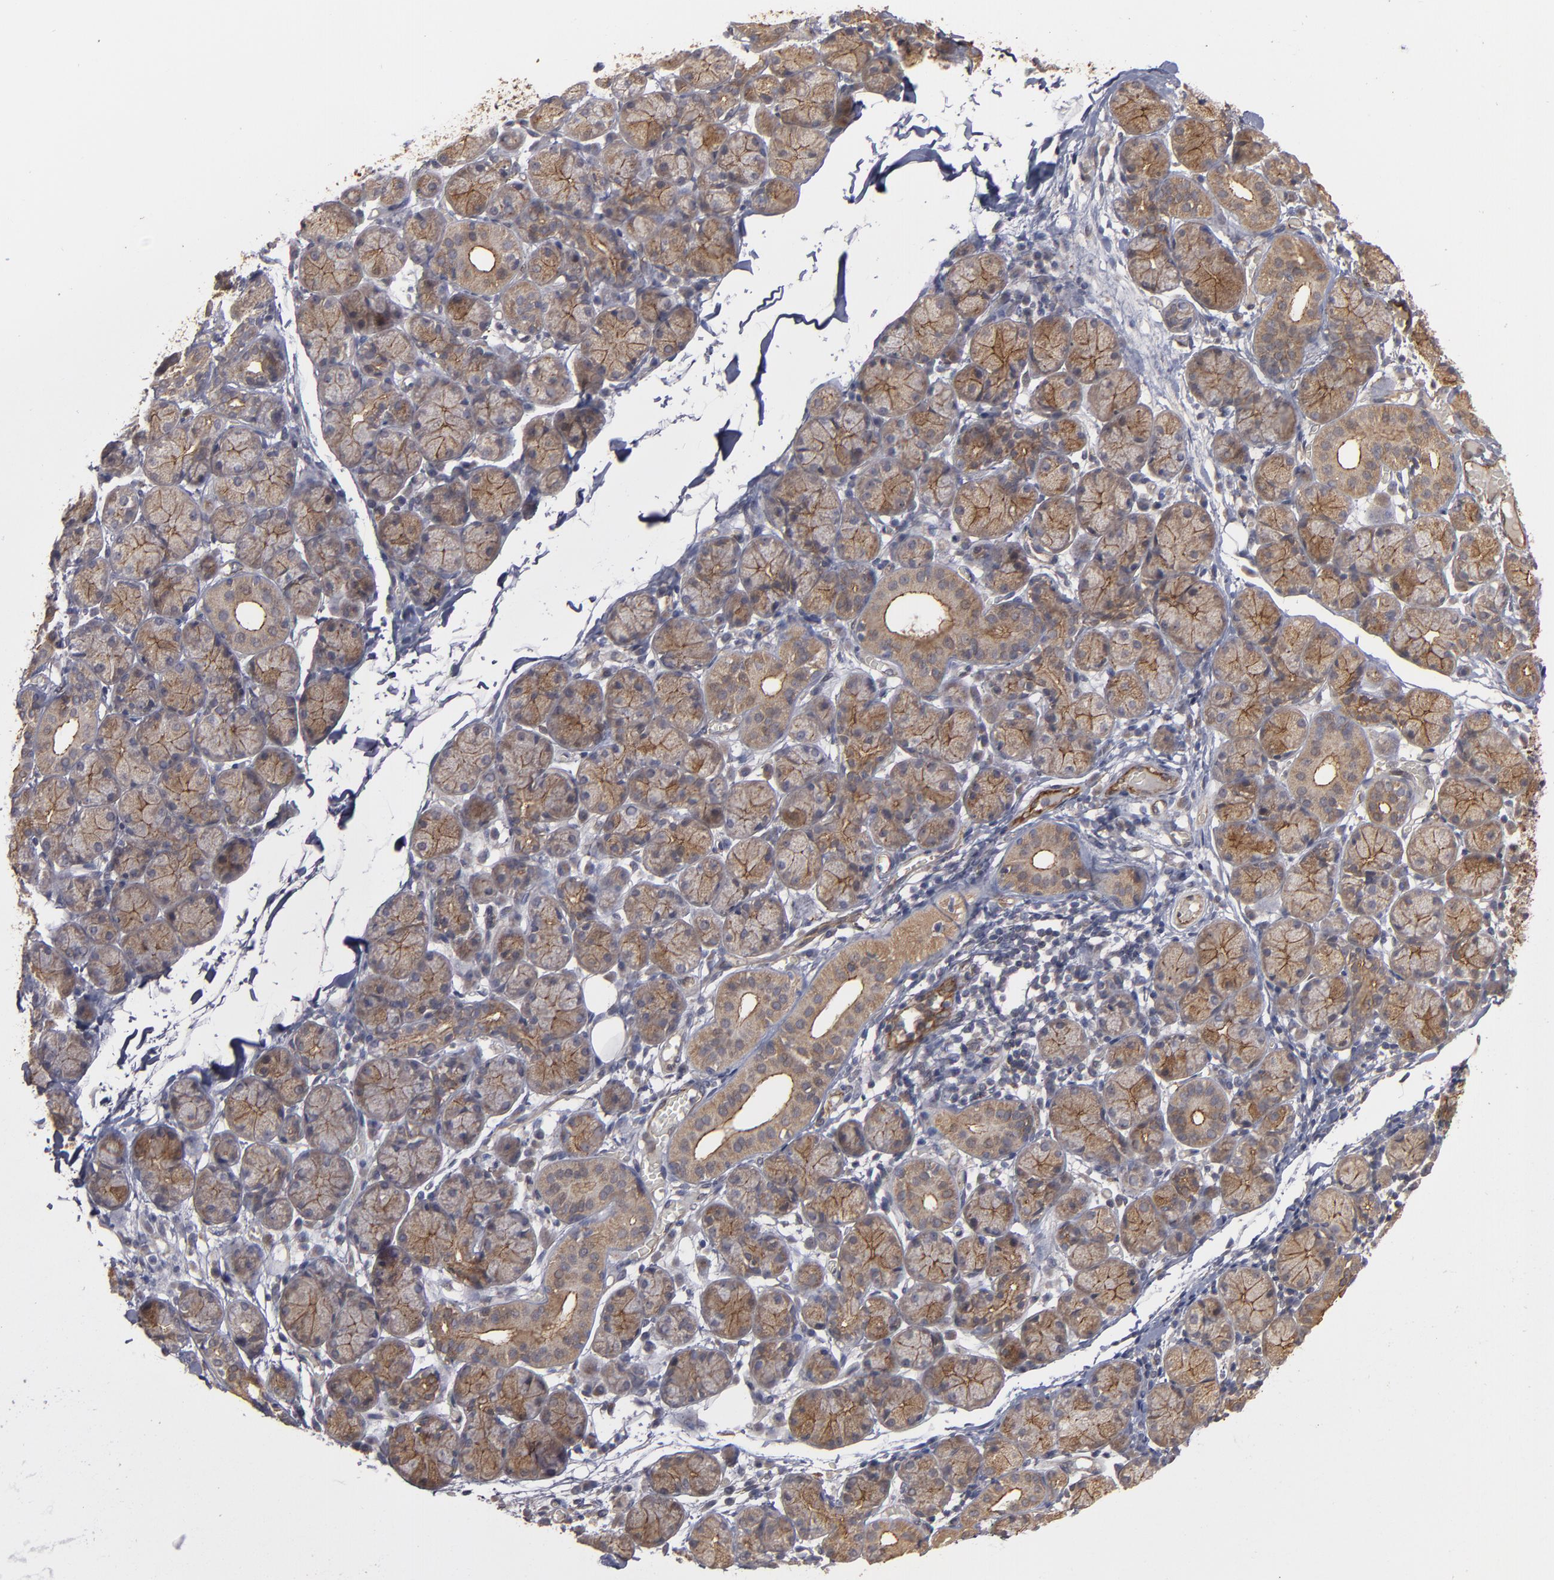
{"staining": {"intensity": "moderate", "quantity": ">75%", "location": "cytoplasmic/membranous"}, "tissue": "salivary gland", "cell_type": "Glandular cells", "image_type": "normal", "snomed": [{"axis": "morphology", "description": "Normal tissue, NOS"}, {"axis": "topography", "description": "Salivary gland"}], "caption": "Immunohistochemical staining of normal salivary gland exhibits medium levels of moderate cytoplasmic/membranous expression in approximately >75% of glandular cells. (DAB (3,3'-diaminobenzidine) IHC with brightfield microscopy, high magnification).", "gene": "TJP1", "patient": {"sex": "female", "age": 24}}